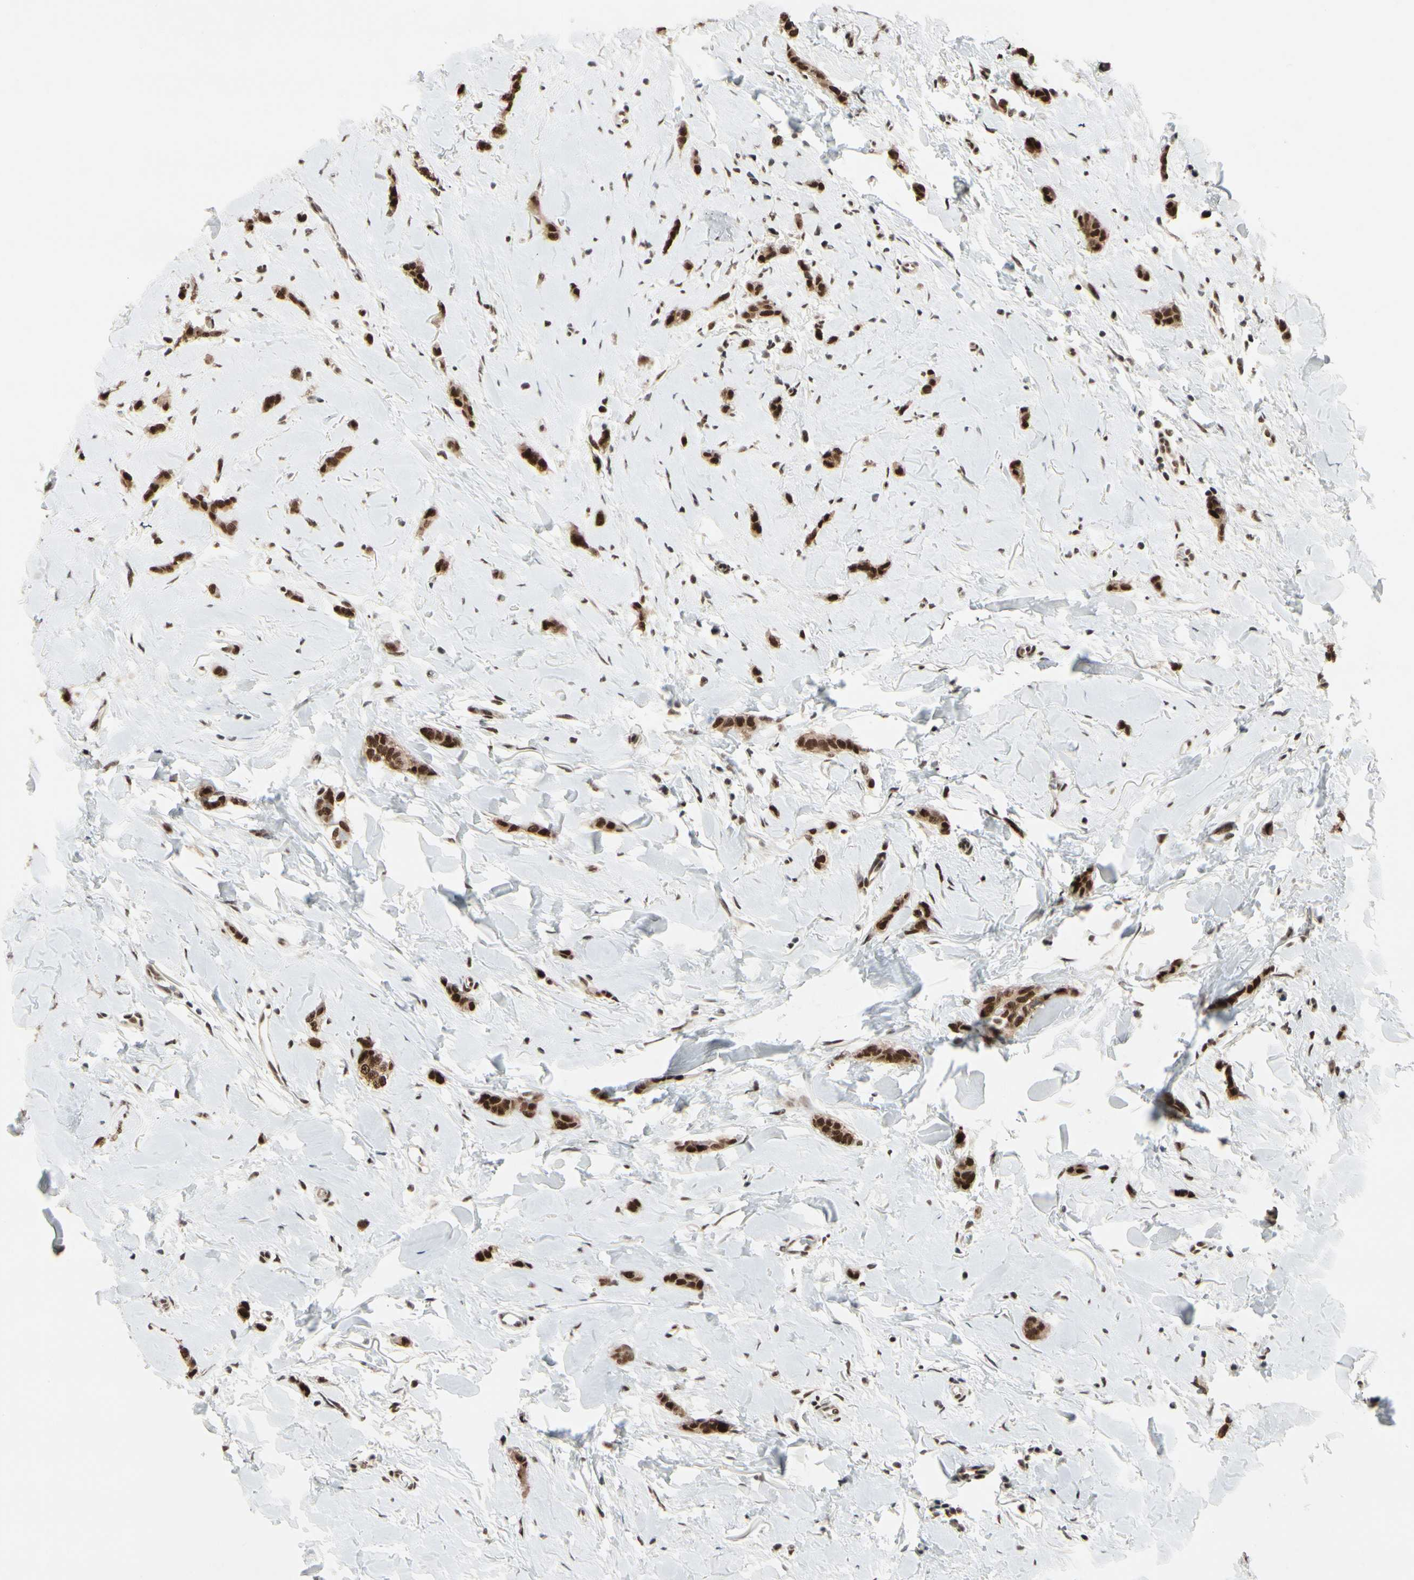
{"staining": {"intensity": "strong", "quantity": ">75%", "location": "cytoplasmic/membranous,nuclear"}, "tissue": "breast cancer", "cell_type": "Tumor cells", "image_type": "cancer", "snomed": [{"axis": "morphology", "description": "Lobular carcinoma"}, {"axis": "topography", "description": "Skin"}, {"axis": "topography", "description": "Breast"}], "caption": "An image showing strong cytoplasmic/membranous and nuclear positivity in about >75% of tumor cells in breast cancer, as visualized by brown immunohistochemical staining.", "gene": "CHAMP1", "patient": {"sex": "female", "age": 46}}